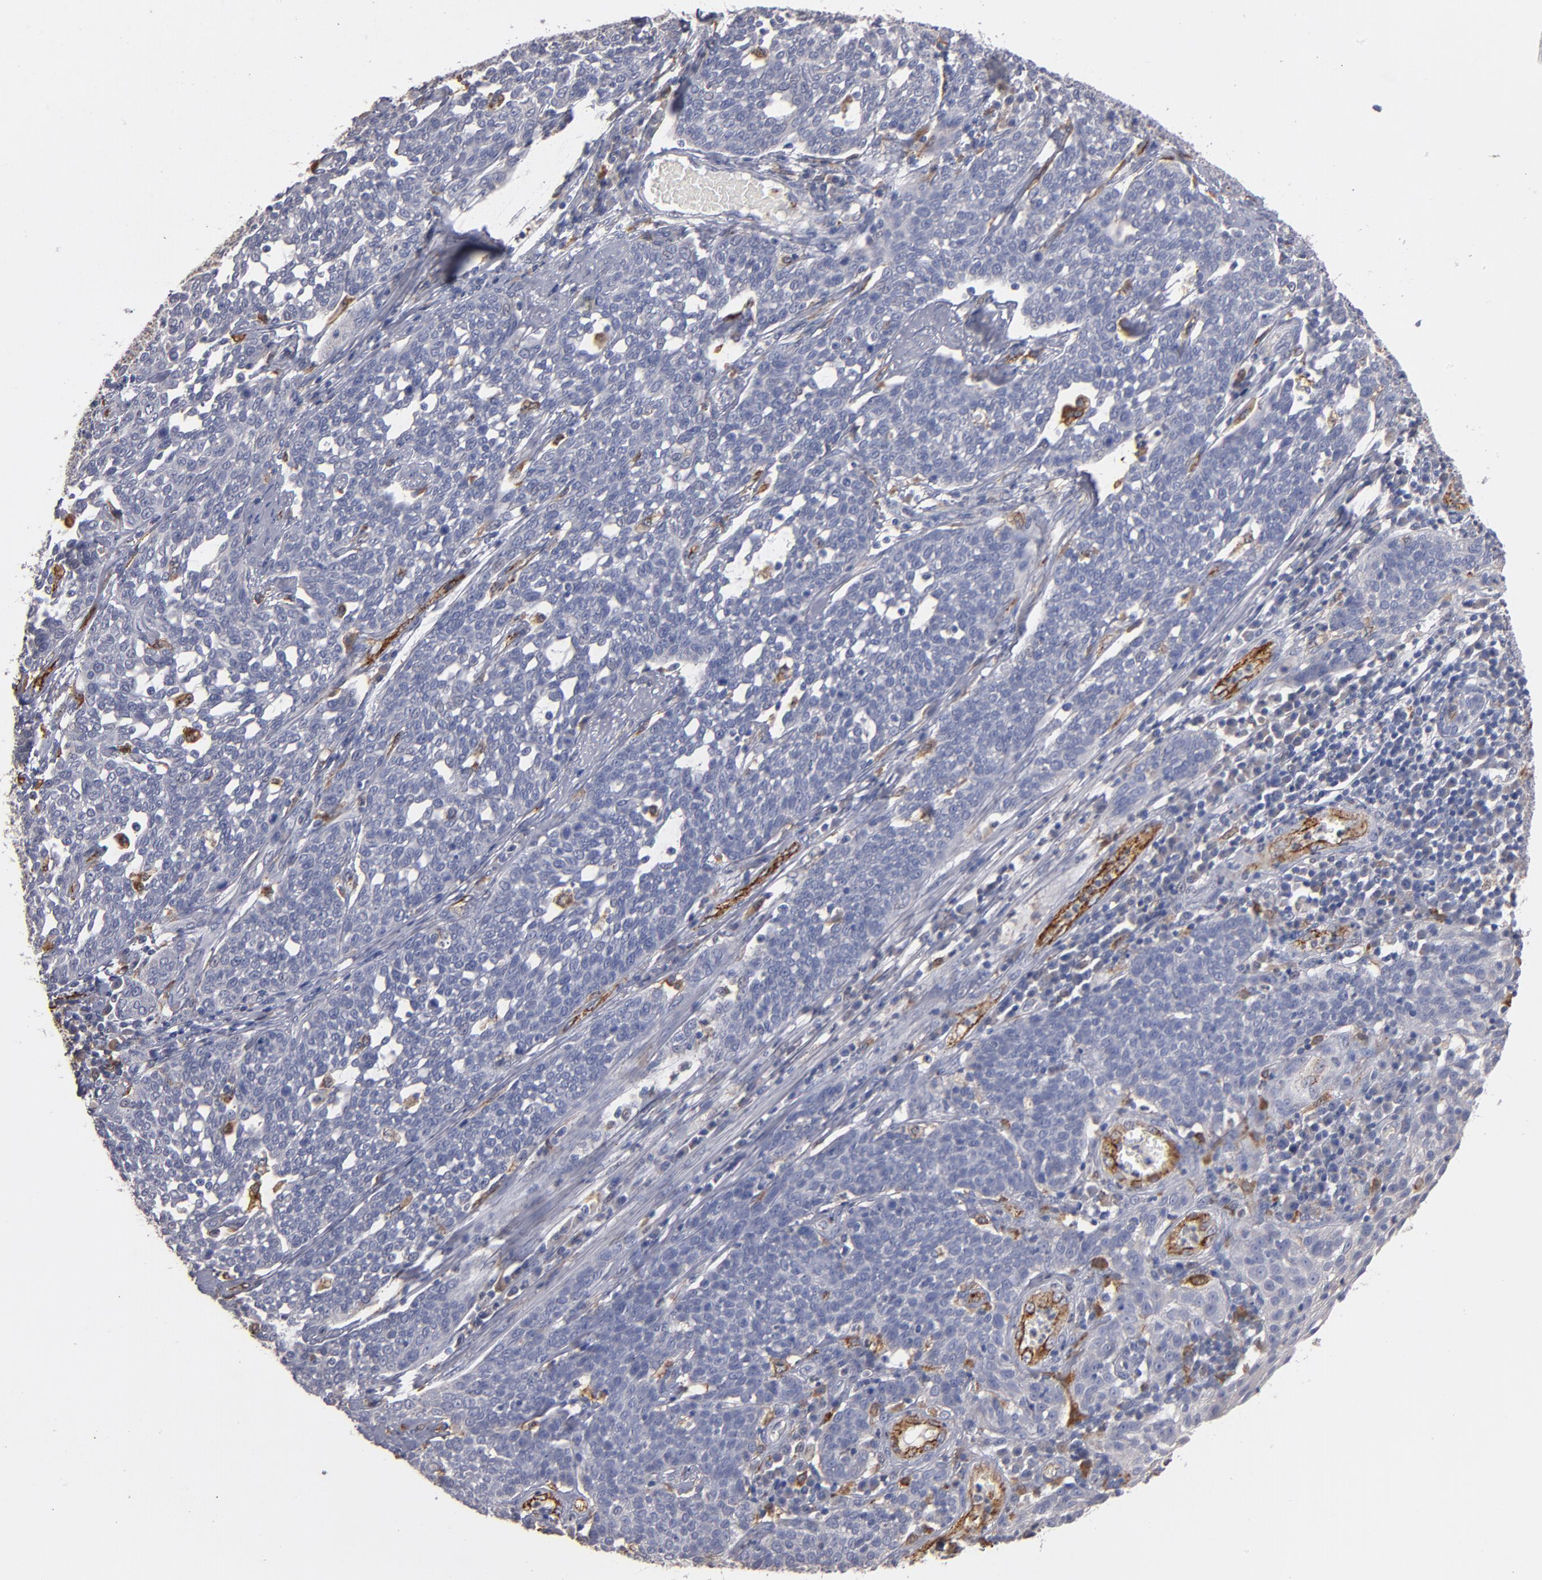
{"staining": {"intensity": "negative", "quantity": "none", "location": "none"}, "tissue": "cervical cancer", "cell_type": "Tumor cells", "image_type": "cancer", "snomed": [{"axis": "morphology", "description": "Squamous cell carcinoma, NOS"}, {"axis": "topography", "description": "Cervix"}], "caption": "This is an immunohistochemistry (IHC) image of cervical cancer (squamous cell carcinoma). There is no staining in tumor cells.", "gene": "SELP", "patient": {"sex": "female", "age": 34}}